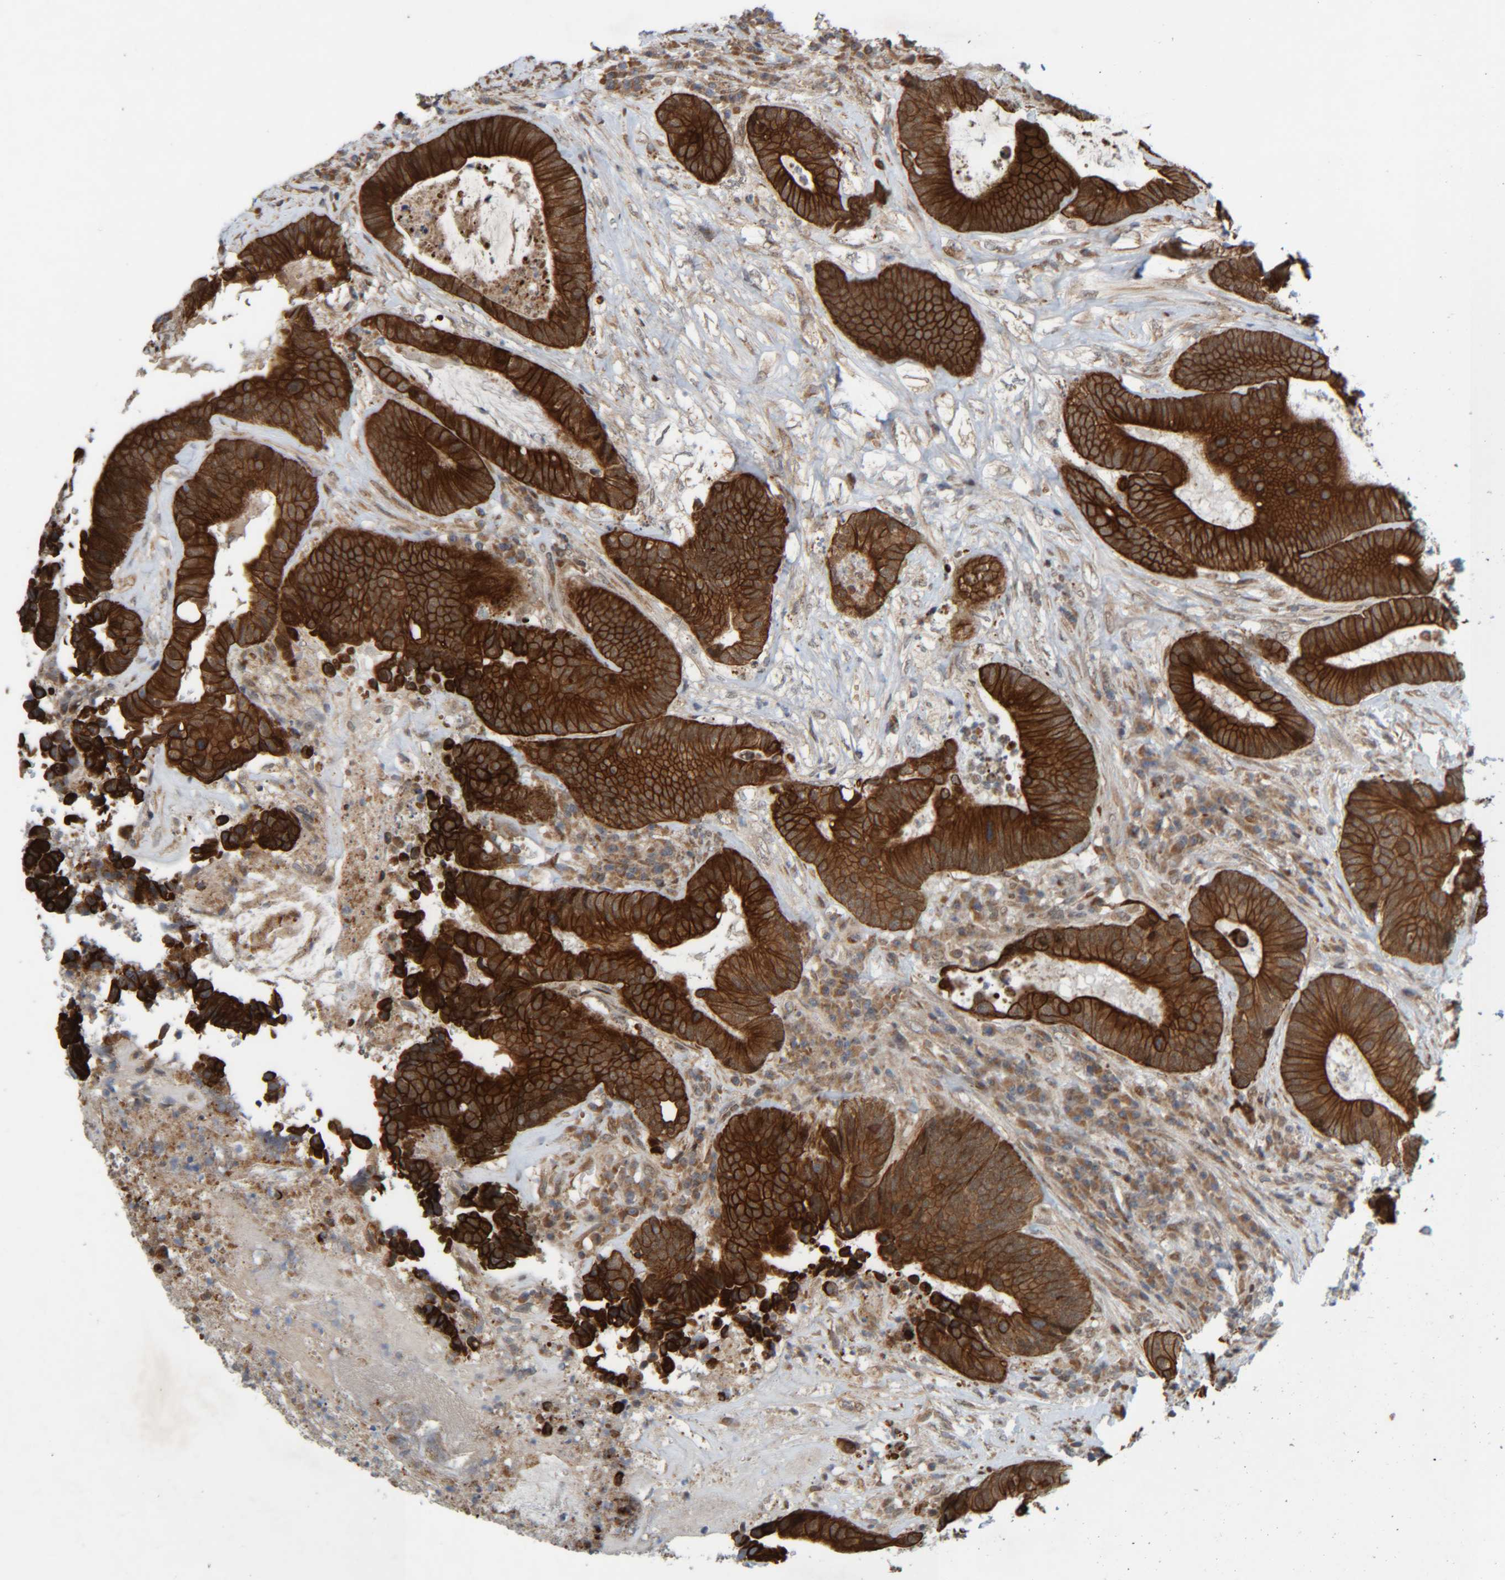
{"staining": {"intensity": "strong", "quantity": ">75%", "location": "cytoplasmic/membranous"}, "tissue": "colorectal cancer", "cell_type": "Tumor cells", "image_type": "cancer", "snomed": [{"axis": "morphology", "description": "Adenocarcinoma, NOS"}, {"axis": "topography", "description": "Rectum"}], "caption": "Immunohistochemistry (IHC) photomicrograph of colorectal cancer stained for a protein (brown), which displays high levels of strong cytoplasmic/membranous staining in approximately >75% of tumor cells.", "gene": "CCDC57", "patient": {"sex": "female", "age": 89}}